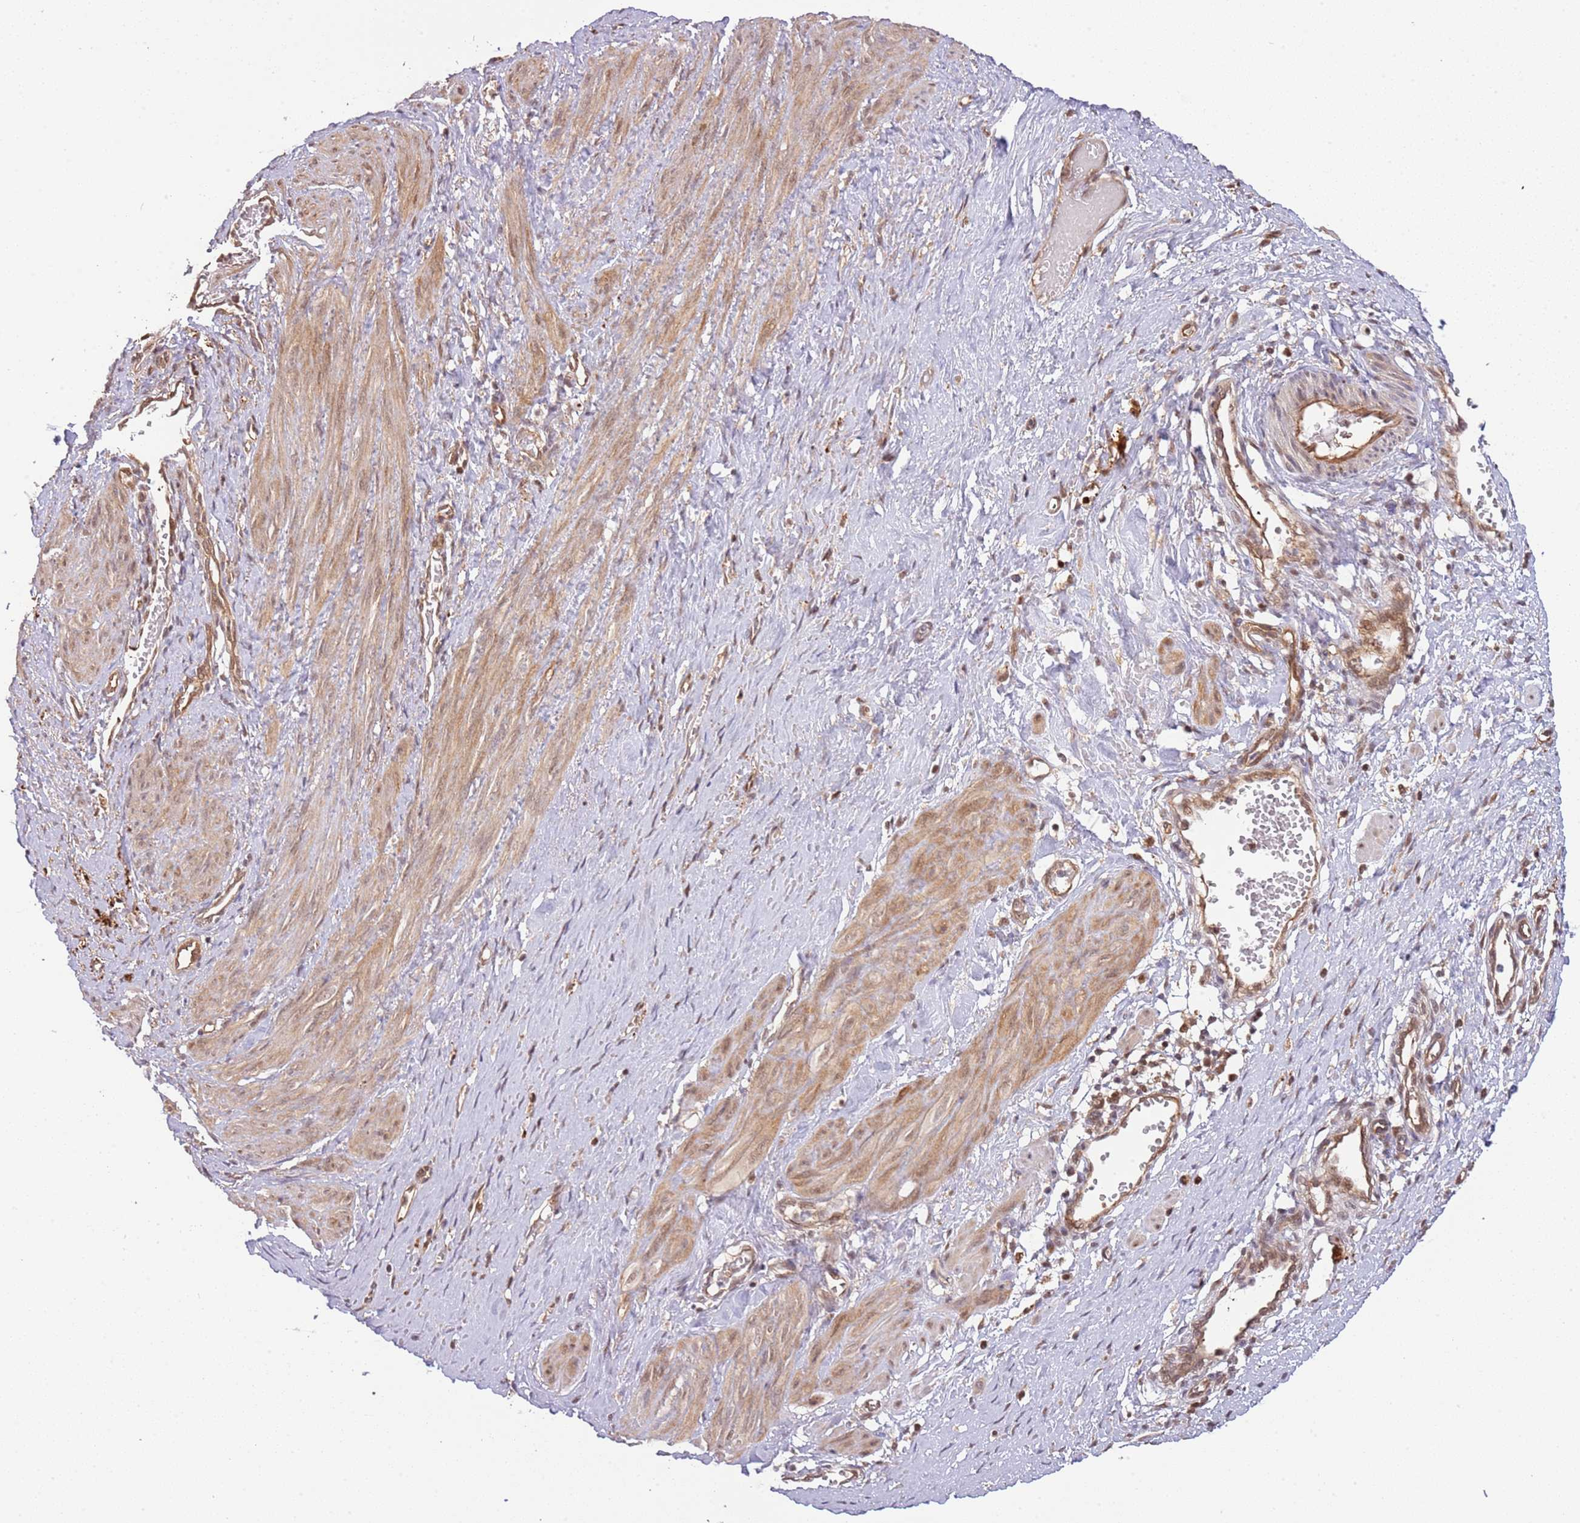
{"staining": {"intensity": "moderate", "quantity": ">75%", "location": "cytoplasmic/membranous,nuclear"}, "tissue": "smooth muscle", "cell_type": "Smooth muscle cells", "image_type": "normal", "snomed": [{"axis": "morphology", "description": "Normal tissue, NOS"}, {"axis": "topography", "description": "Endometrium"}], "caption": "The photomicrograph shows immunohistochemical staining of unremarkable smooth muscle. There is moderate cytoplasmic/membranous,nuclear positivity is appreciated in approximately >75% of smooth muscle cells. The protein of interest is stained brown, and the nuclei are stained in blue (DAB (3,3'-diaminobenzidine) IHC with brightfield microscopy, high magnification).", "gene": "PLSCR5", "patient": {"sex": "female", "age": 33}}